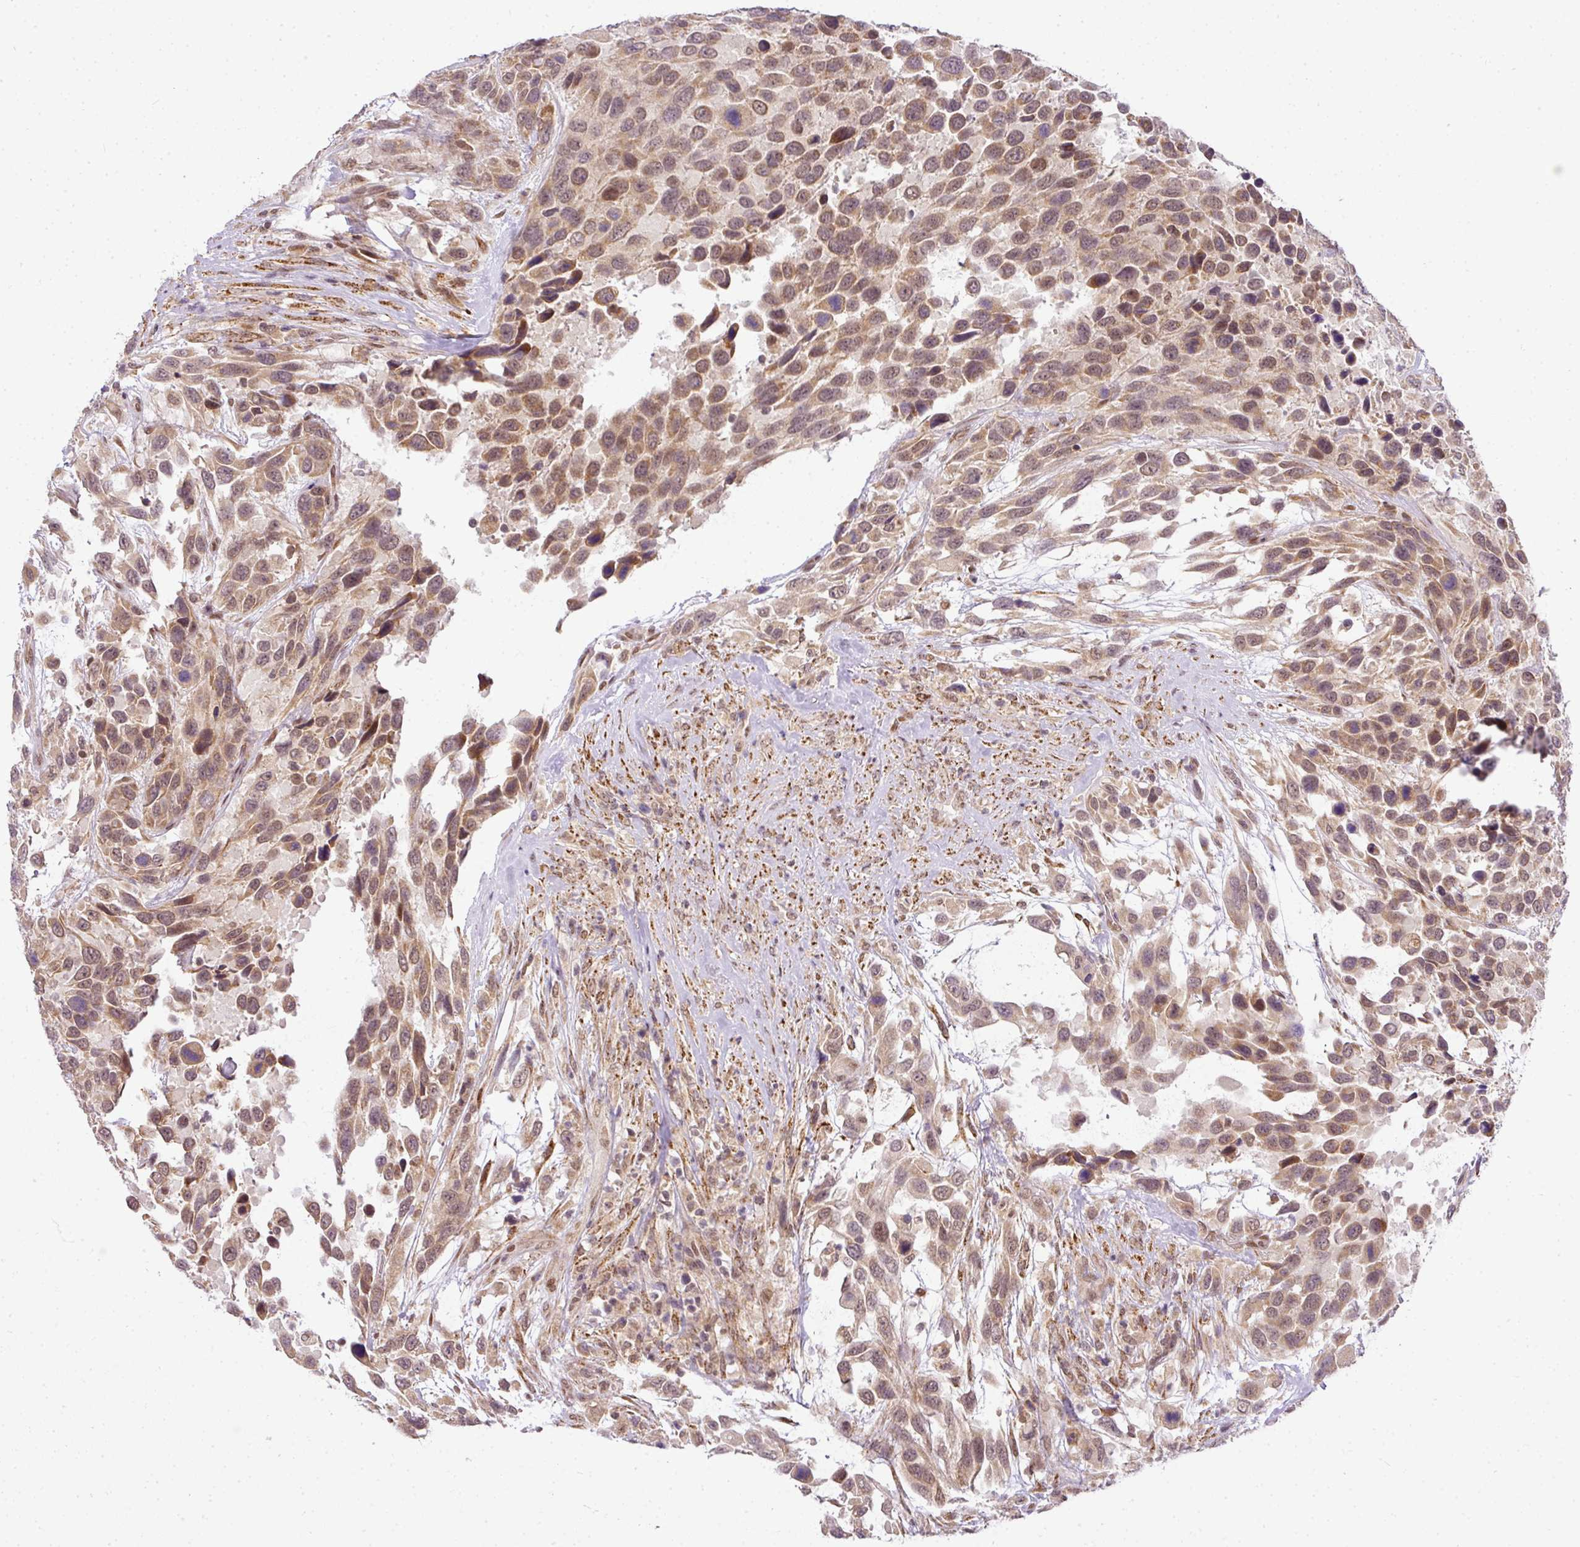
{"staining": {"intensity": "moderate", "quantity": ">75%", "location": "cytoplasmic/membranous,nuclear"}, "tissue": "urothelial cancer", "cell_type": "Tumor cells", "image_type": "cancer", "snomed": [{"axis": "morphology", "description": "Urothelial carcinoma, High grade"}, {"axis": "topography", "description": "Urinary bladder"}], "caption": "IHC (DAB (3,3'-diaminobenzidine)) staining of human high-grade urothelial carcinoma shows moderate cytoplasmic/membranous and nuclear protein positivity in about >75% of tumor cells.", "gene": "C1orf226", "patient": {"sex": "female", "age": 70}}